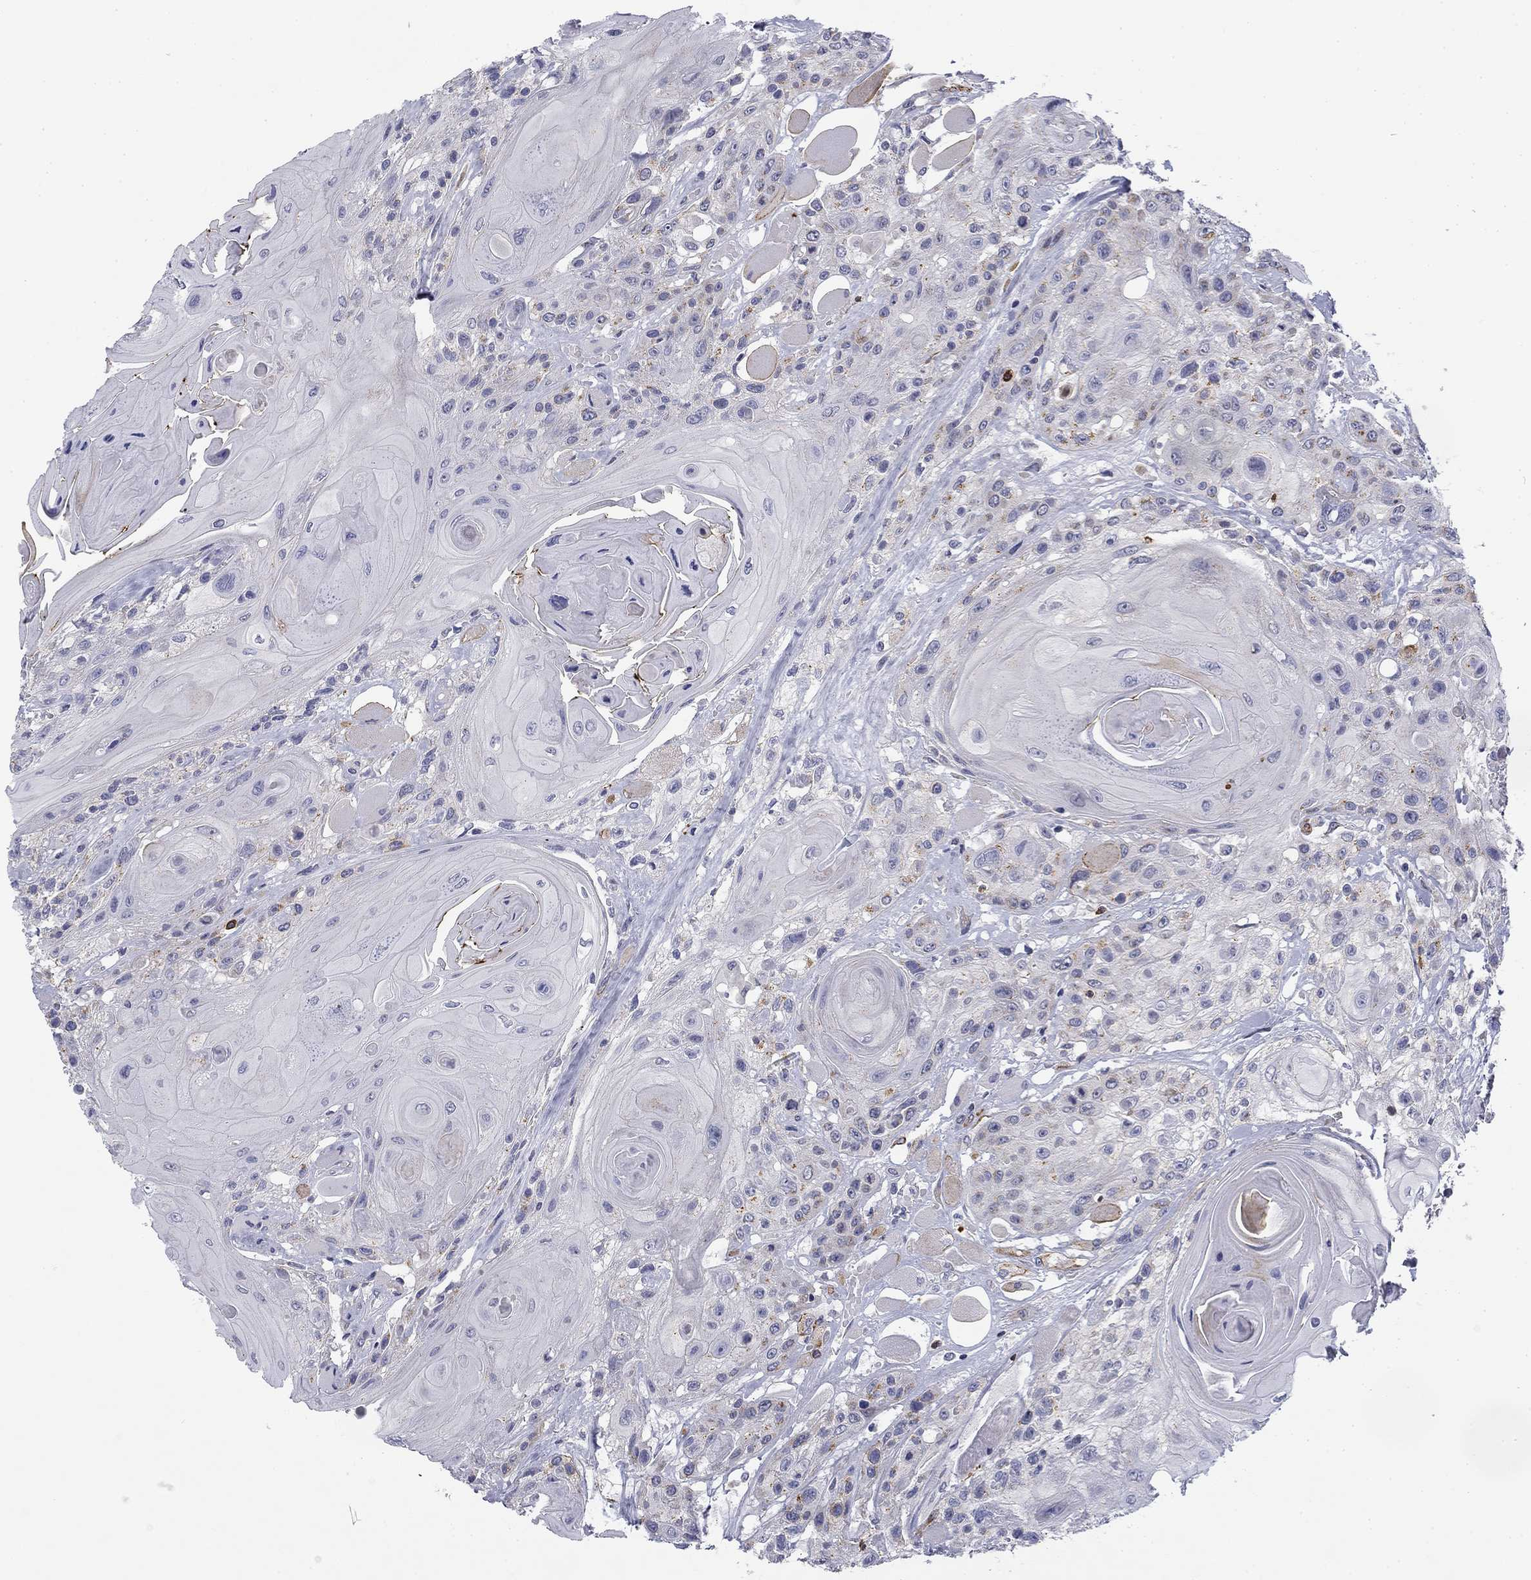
{"staining": {"intensity": "negative", "quantity": "none", "location": "none"}, "tissue": "head and neck cancer", "cell_type": "Tumor cells", "image_type": "cancer", "snomed": [{"axis": "morphology", "description": "Squamous cell carcinoma, NOS"}, {"axis": "topography", "description": "Head-Neck"}], "caption": "DAB (3,3'-diaminobenzidine) immunohistochemical staining of squamous cell carcinoma (head and neck) demonstrates no significant expression in tumor cells. Brightfield microscopy of immunohistochemistry stained with DAB (3,3'-diaminobenzidine) (brown) and hematoxylin (blue), captured at high magnification.", "gene": "TRAT1", "patient": {"sex": "female", "age": 59}}